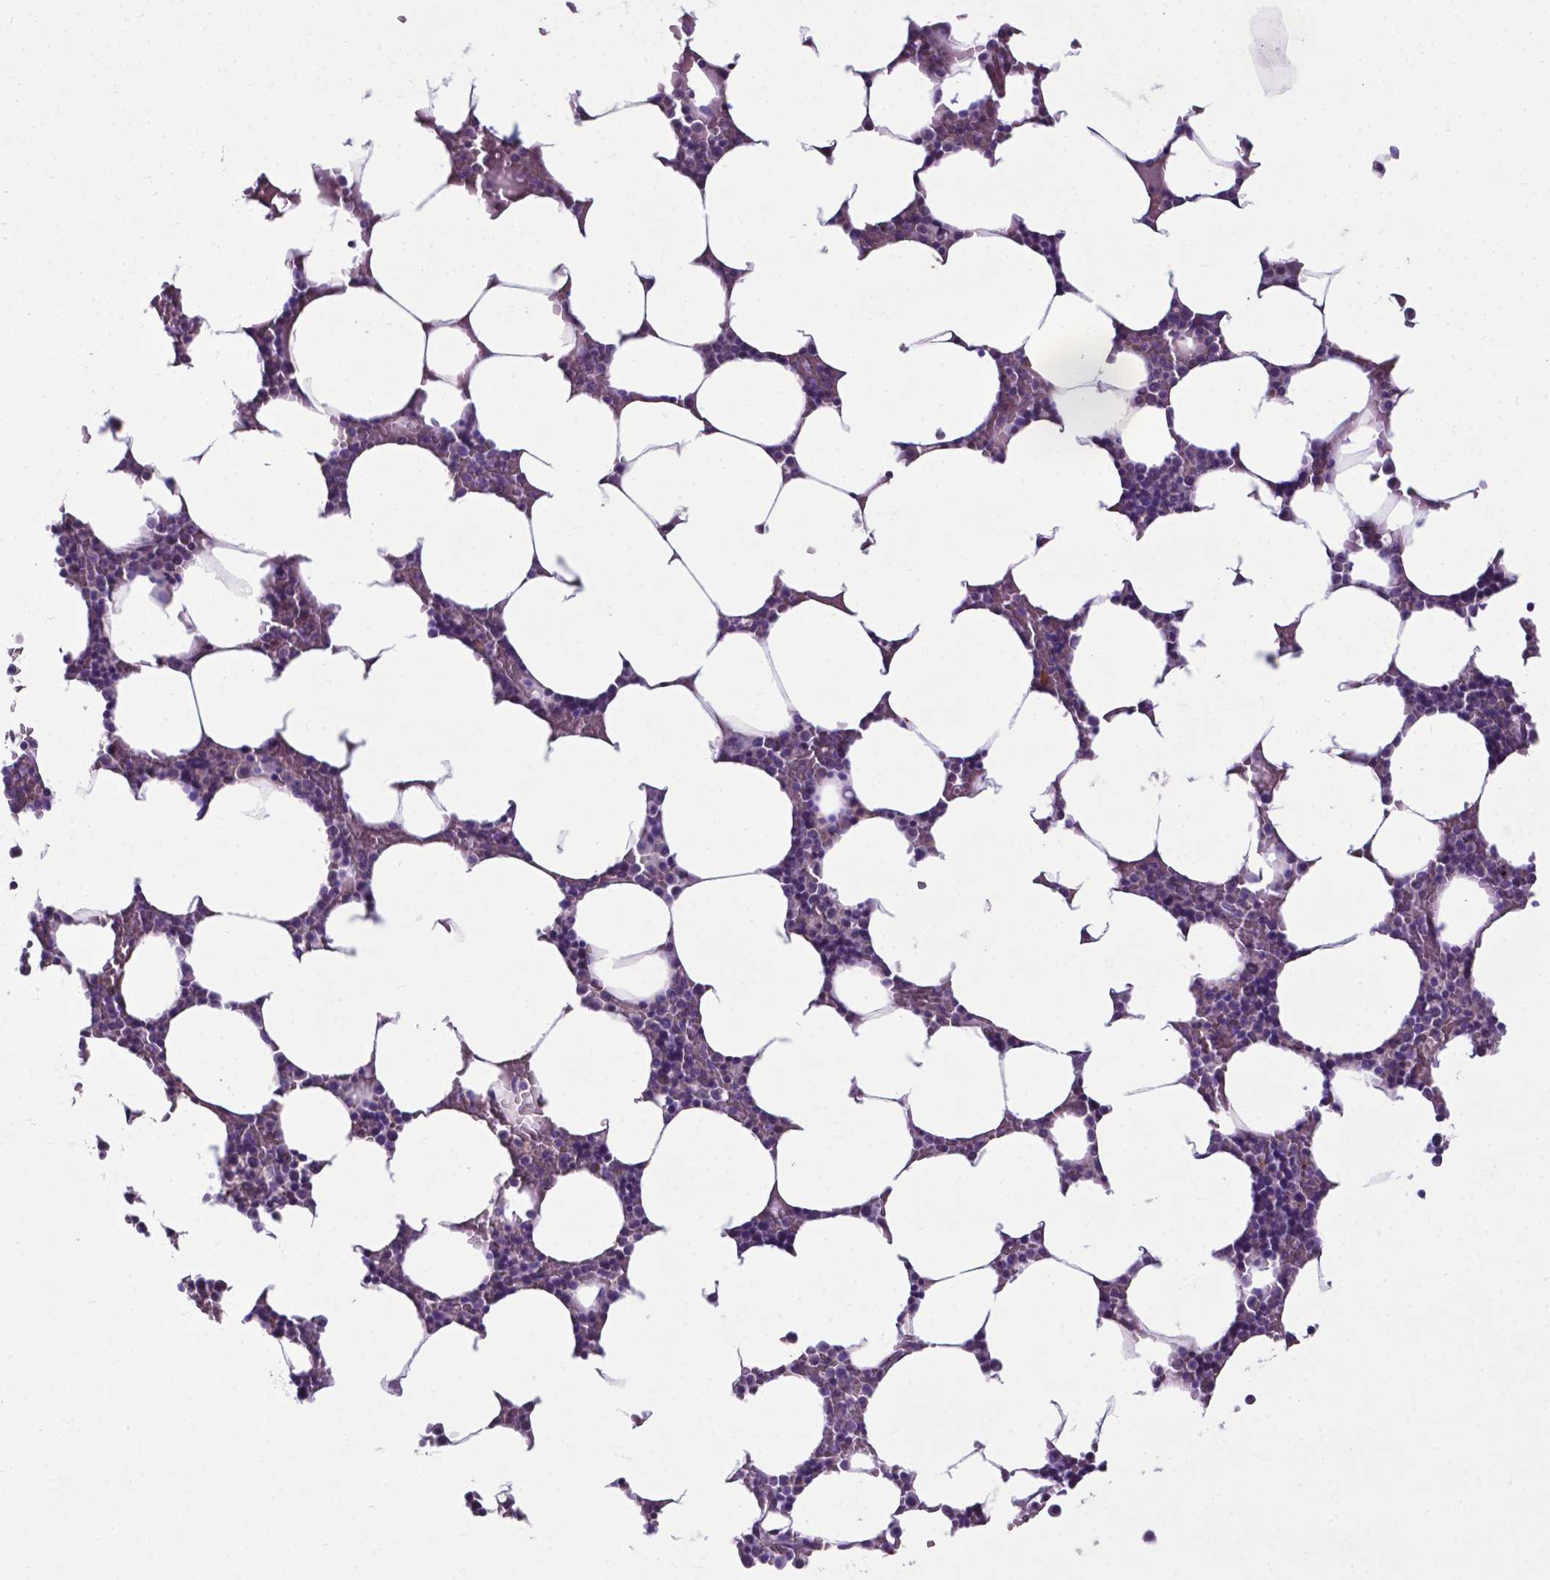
{"staining": {"intensity": "negative", "quantity": "none", "location": "none"}, "tissue": "bone marrow", "cell_type": "Hematopoietic cells", "image_type": "normal", "snomed": [{"axis": "morphology", "description": "Normal tissue, NOS"}, {"axis": "topography", "description": "Bone marrow"}], "caption": "A histopathology image of bone marrow stained for a protein demonstrates no brown staining in hematopoietic cells. The staining is performed using DAB (3,3'-diaminobenzidine) brown chromogen with nuclei counter-stained in using hematoxylin.", "gene": "PFKFB4", "patient": {"sex": "female", "age": 52}}